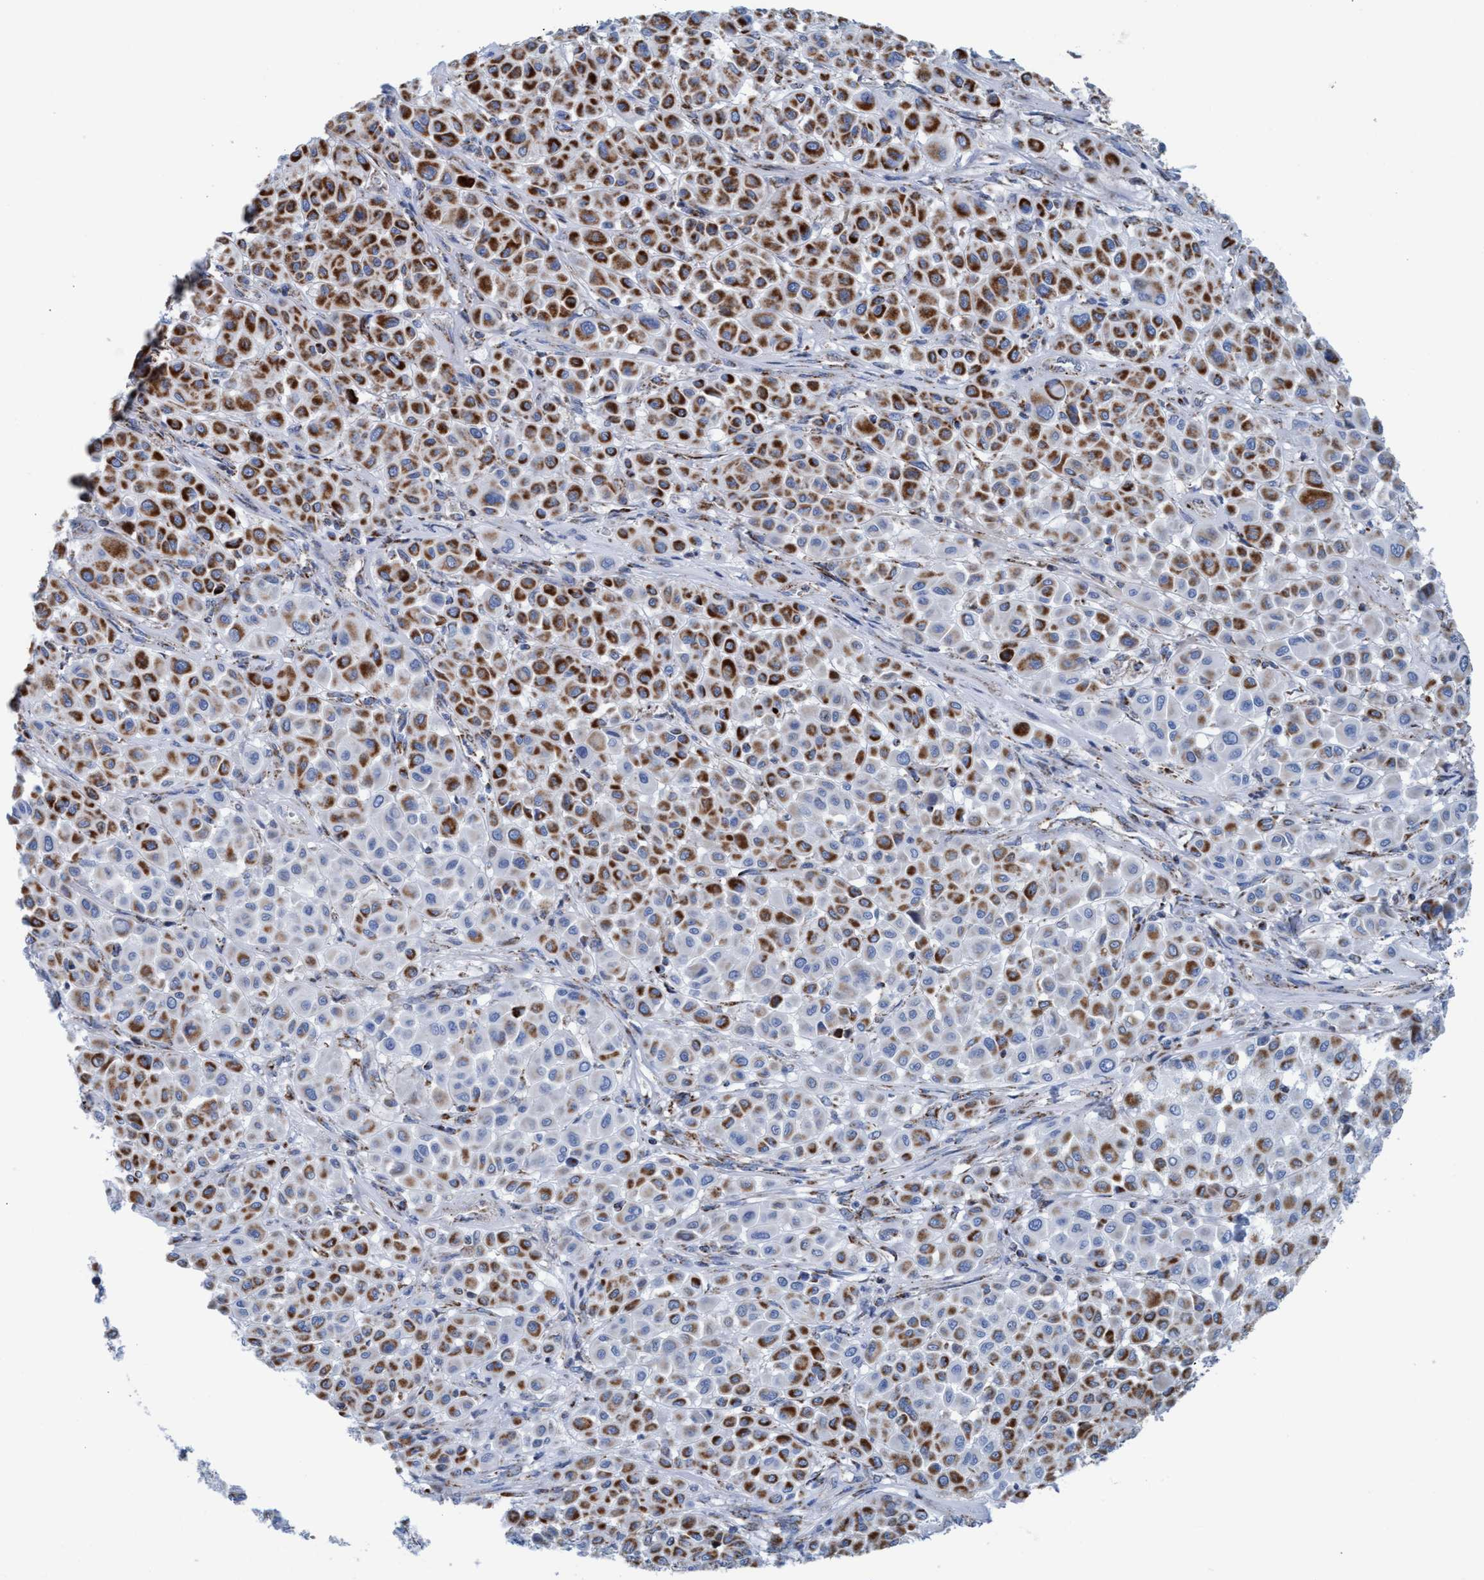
{"staining": {"intensity": "strong", "quantity": ">75%", "location": "cytoplasmic/membranous"}, "tissue": "melanoma", "cell_type": "Tumor cells", "image_type": "cancer", "snomed": [{"axis": "morphology", "description": "Malignant melanoma, Metastatic site"}, {"axis": "topography", "description": "Soft tissue"}], "caption": "Protein staining of malignant melanoma (metastatic site) tissue exhibits strong cytoplasmic/membranous expression in approximately >75% of tumor cells. (IHC, brightfield microscopy, high magnification).", "gene": "GGA3", "patient": {"sex": "male", "age": 41}}